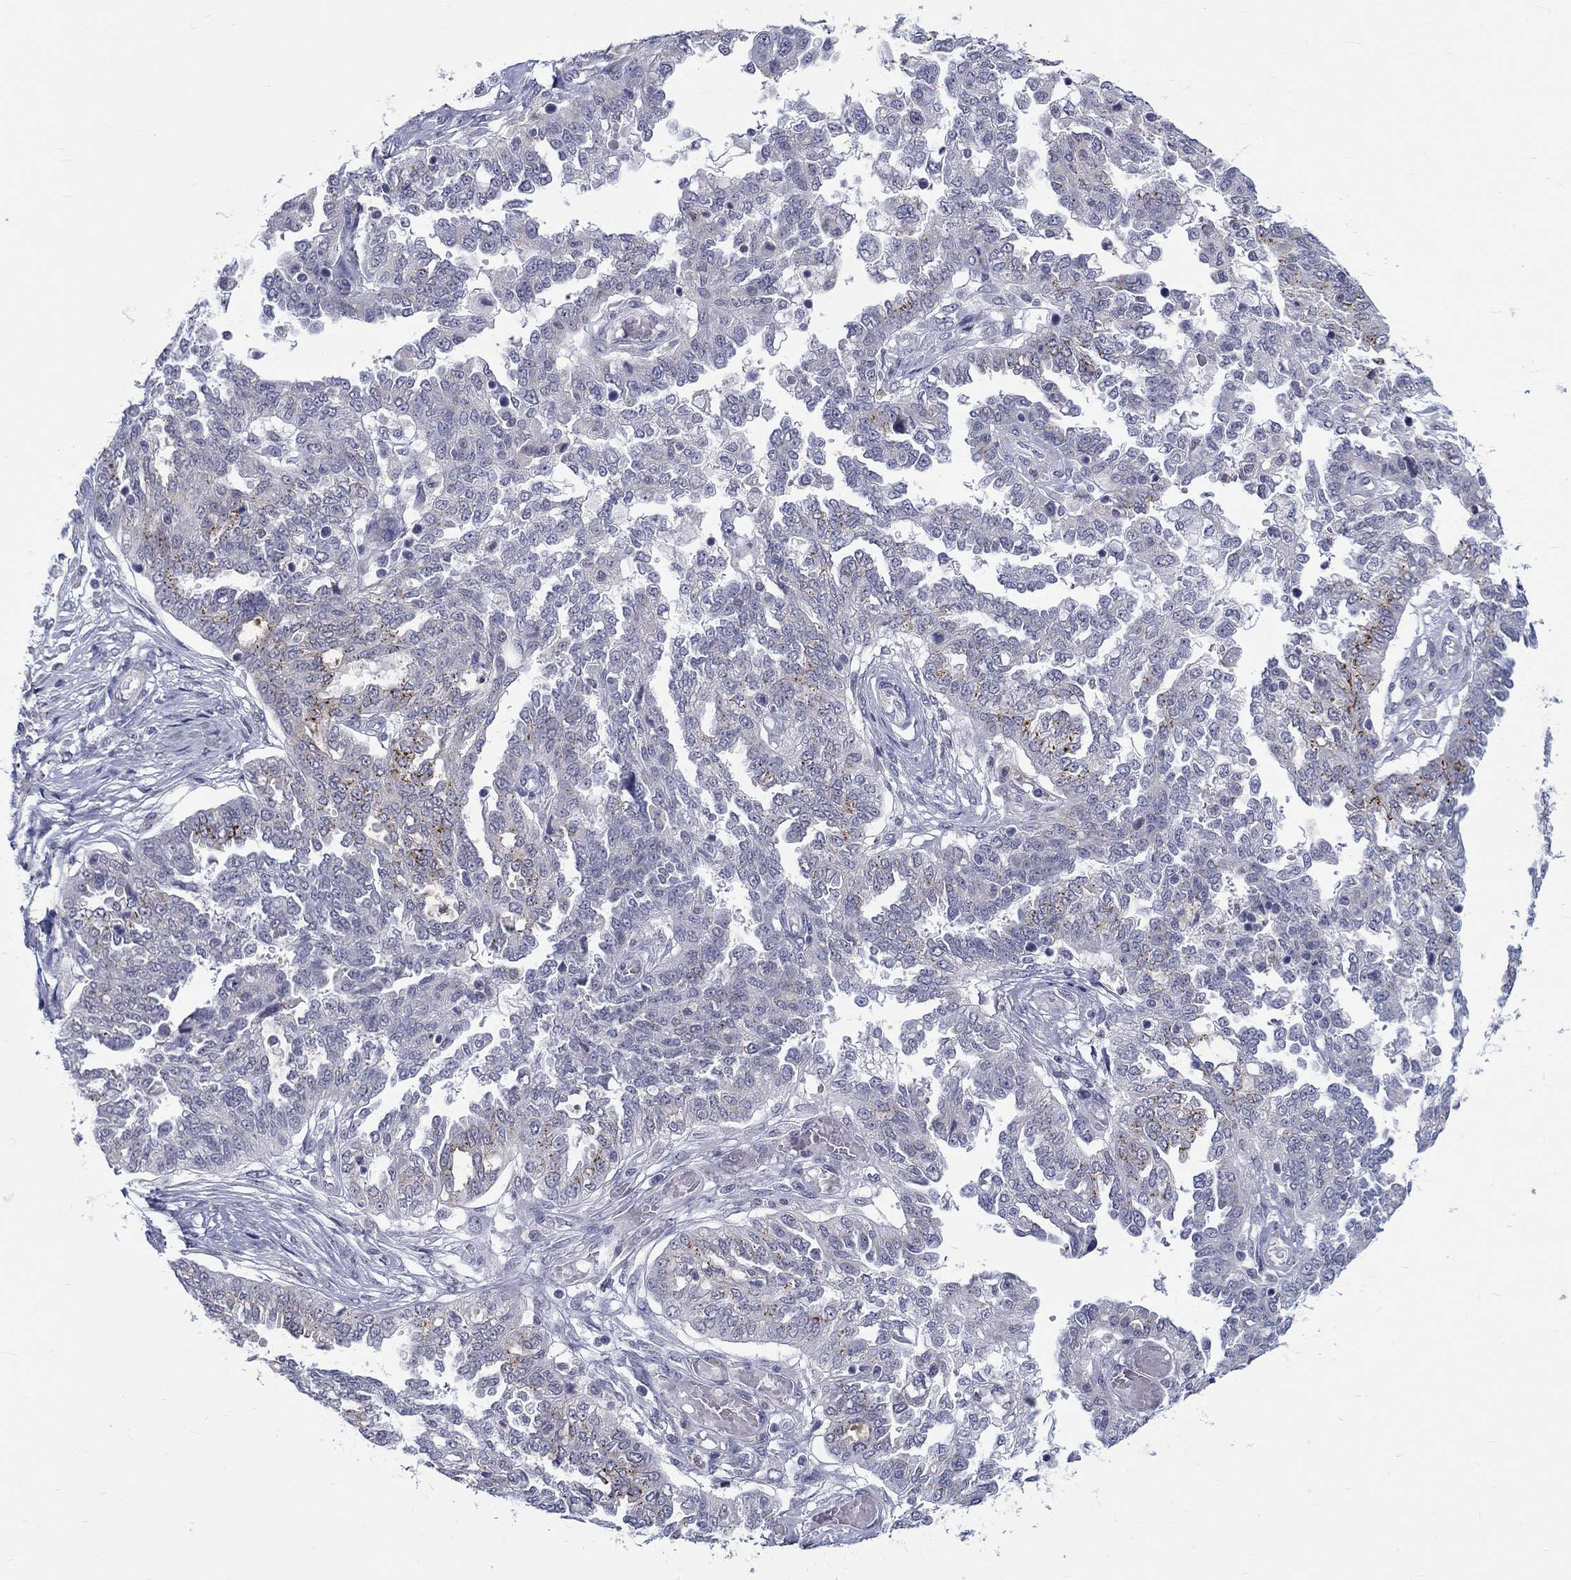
{"staining": {"intensity": "strong", "quantity": "<25%", "location": "cytoplasmic/membranous"}, "tissue": "ovarian cancer", "cell_type": "Tumor cells", "image_type": "cancer", "snomed": [{"axis": "morphology", "description": "Cystadenocarcinoma, serous, NOS"}, {"axis": "topography", "description": "Ovary"}], "caption": "Tumor cells exhibit strong cytoplasmic/membranous staining in about <25% of cells in ovarian serous cystadenocarcinoma.", "gene": "ST6GALNAC1", "patient": {"sex": "female", "age": 67}}